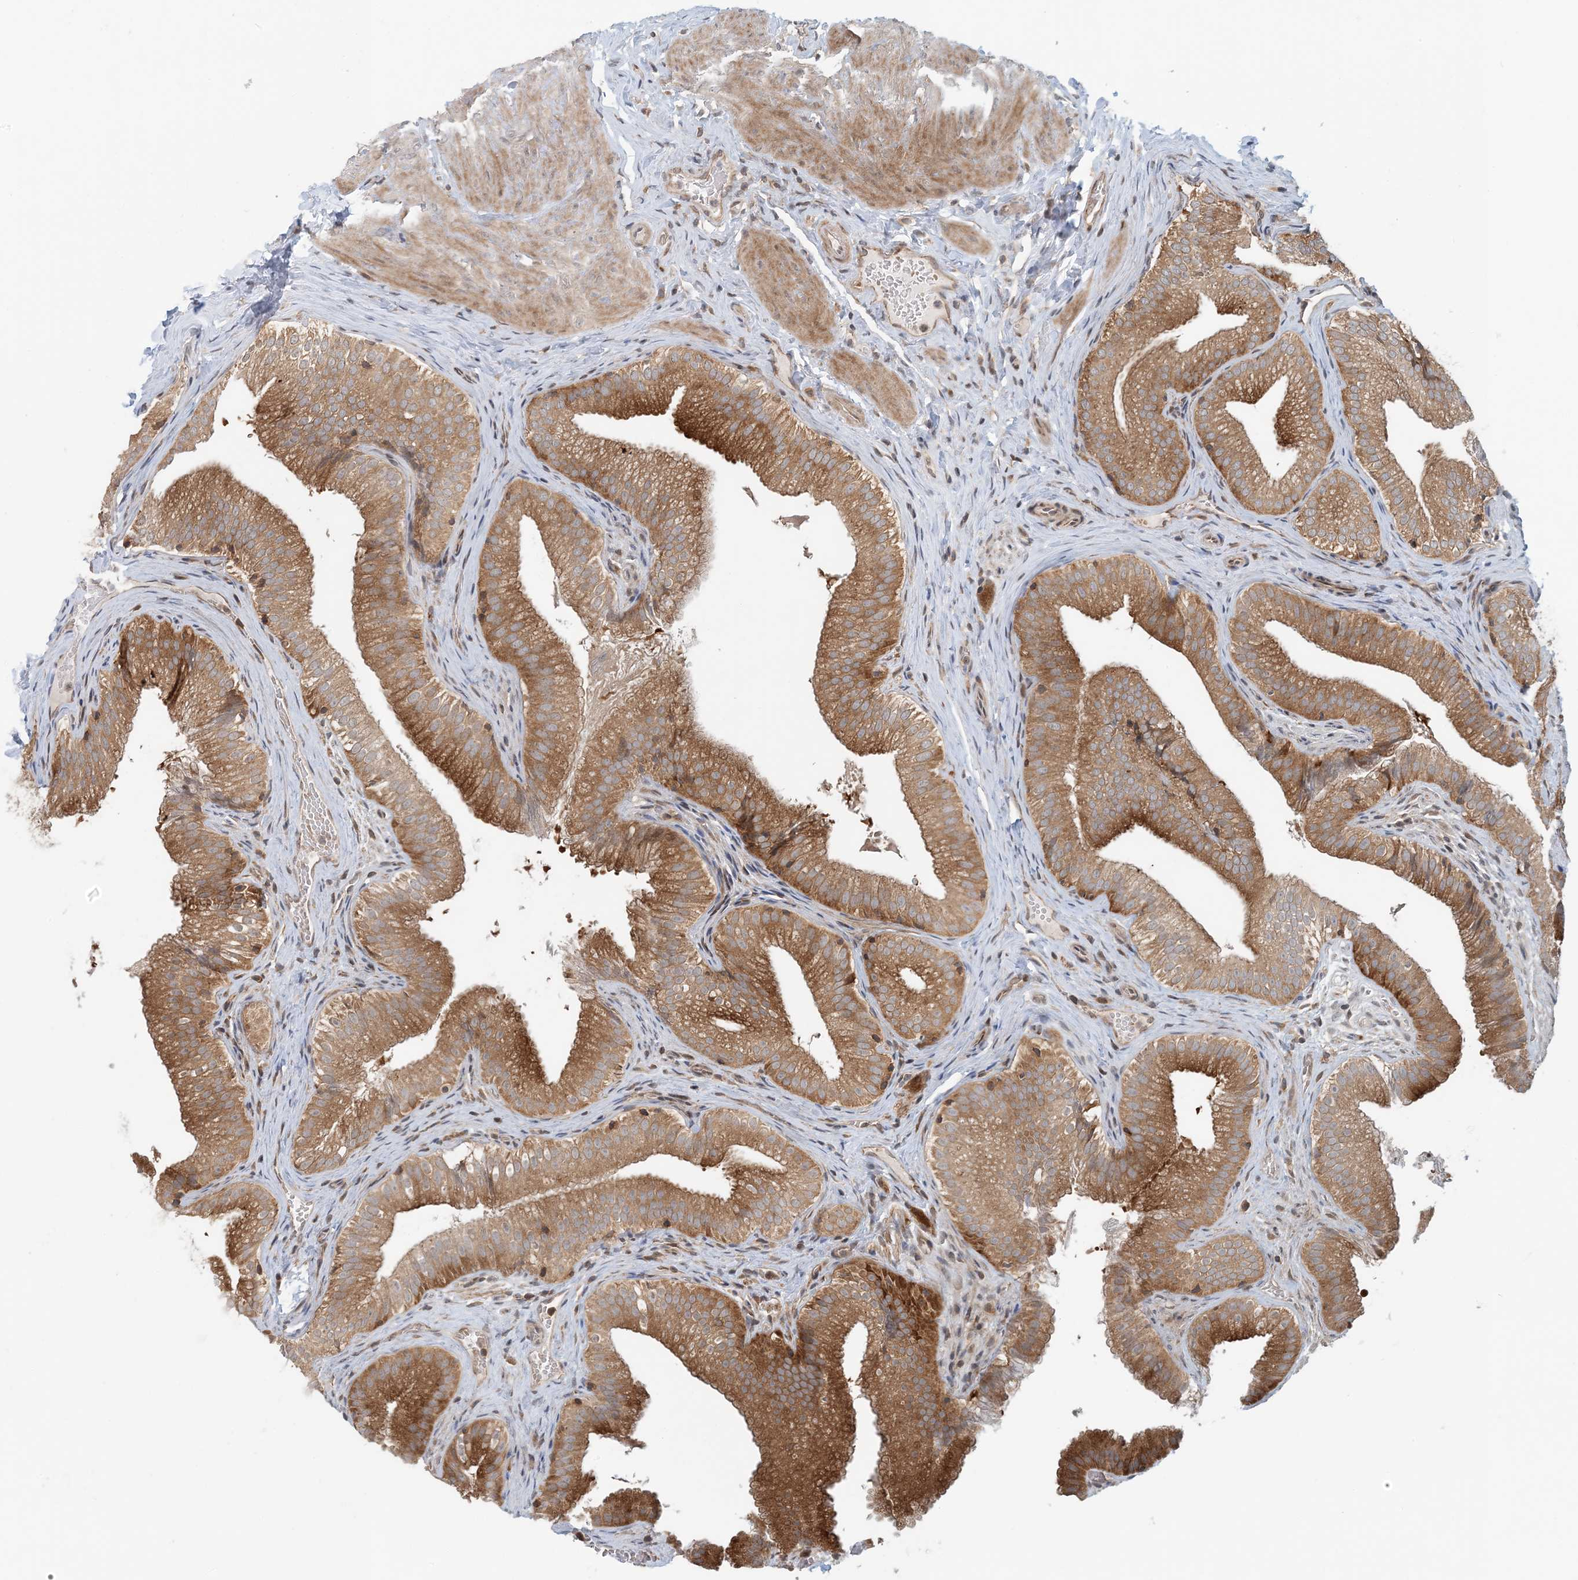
{"staining": {"intensity": "strong", "quantity": ">75%", "location": "cytoplasmic/membranous"}, "tissue": "gallbladder", "cell_type": "Glandular cells", "image_type": "normal", "snomed": [{"axis": "morphology", "description": "Normal tissue, NOS"}, {"axis": "topography", "description": "Gallbladder"}], "caption": "IHC of unremarkable human gallbladder exhibits high levels of strong cytoplasmic/membranous expression in about >75% of glandular cells.", "gene": "ATP13A2", "patient": {"sex": "female", "age": 30}}